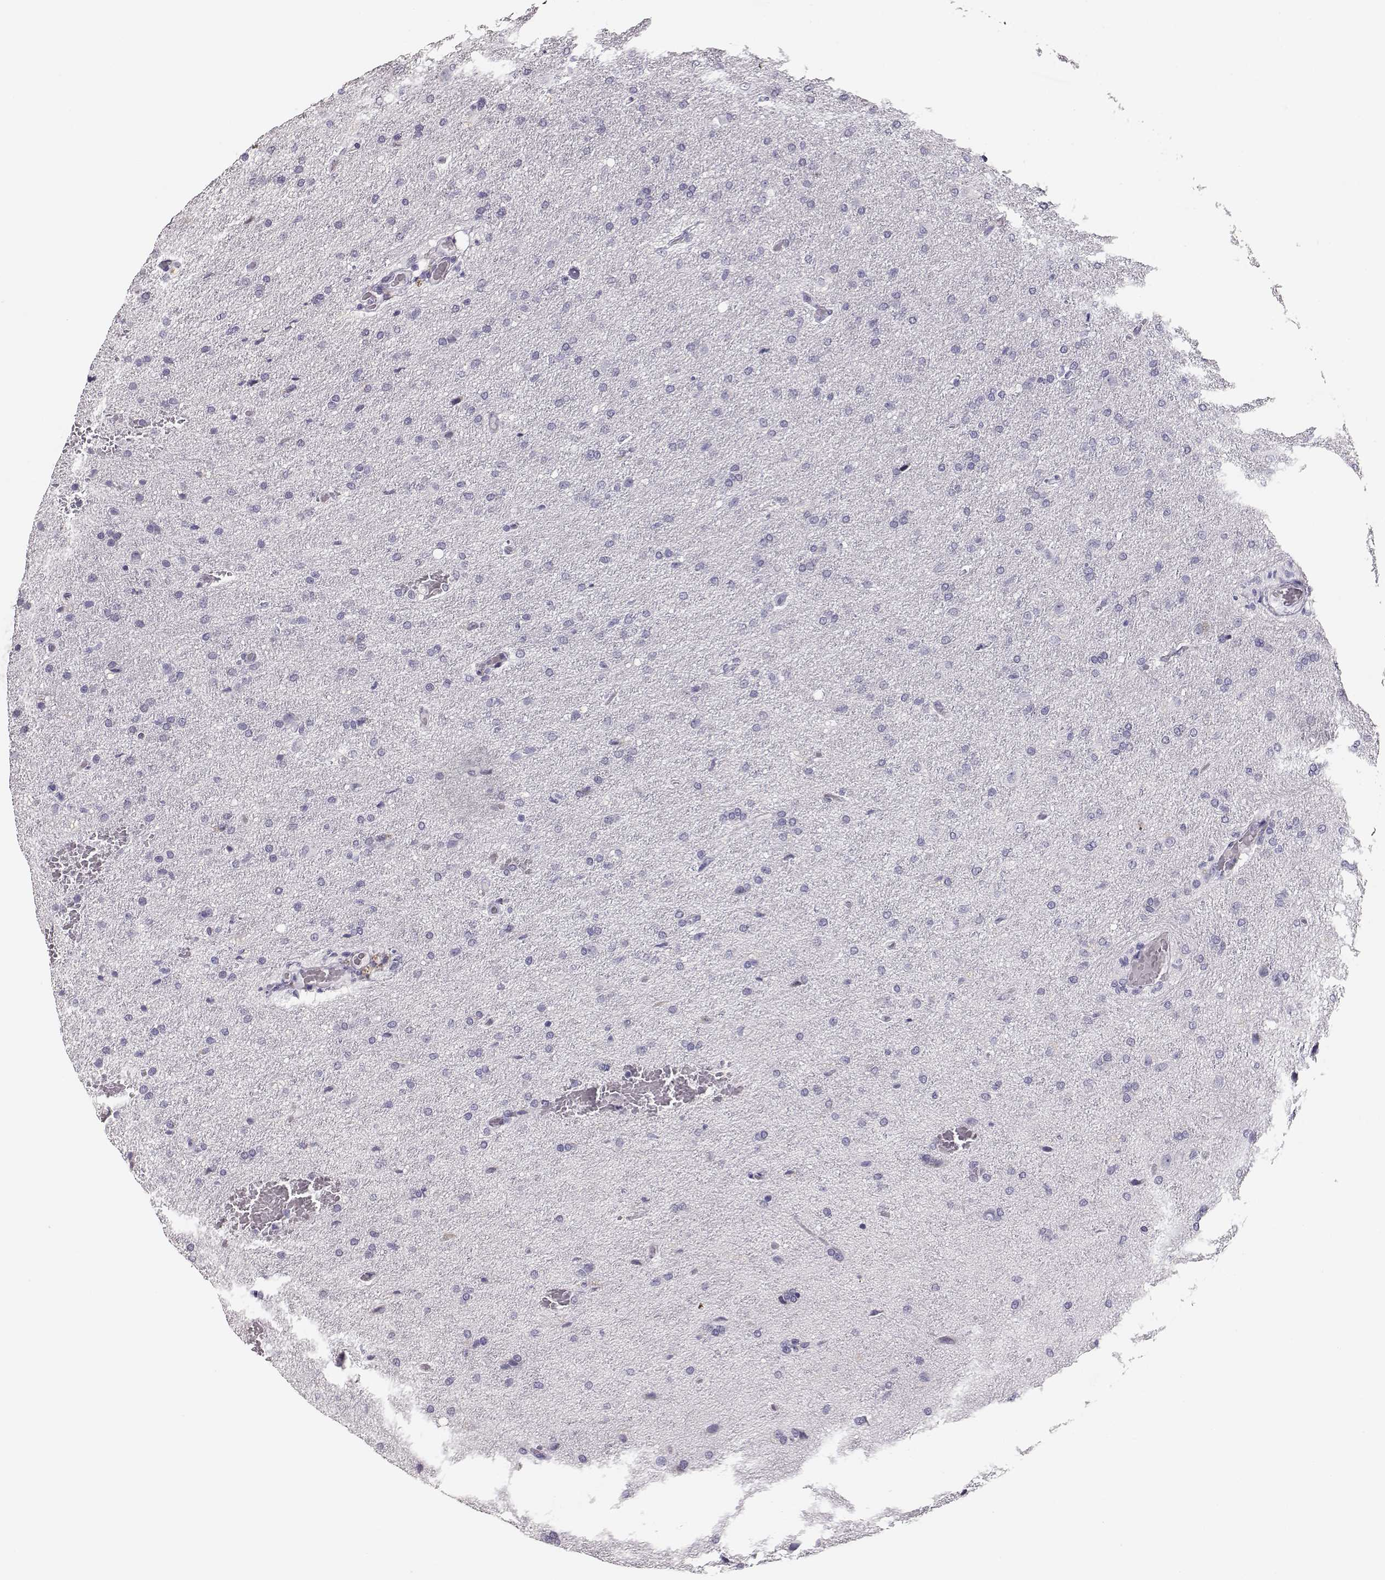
{"staining": {"intensity": "negative", "quantity": "none", "location": "none"}, "tissue": "glioma", "cell_type": "Tumor cells", "image_type": "cancer", "snomed": [{"axis": "morphology", "description": "Glioma, malignant, High grade"}, {"axis": "topography", "description": "Brain"}], "caption": "IHC of malignant glioma (high-grade) shows no staining in tumor cells.", "gene": "MAGEC1", "patient": {"sex": "male", "age": 68}}